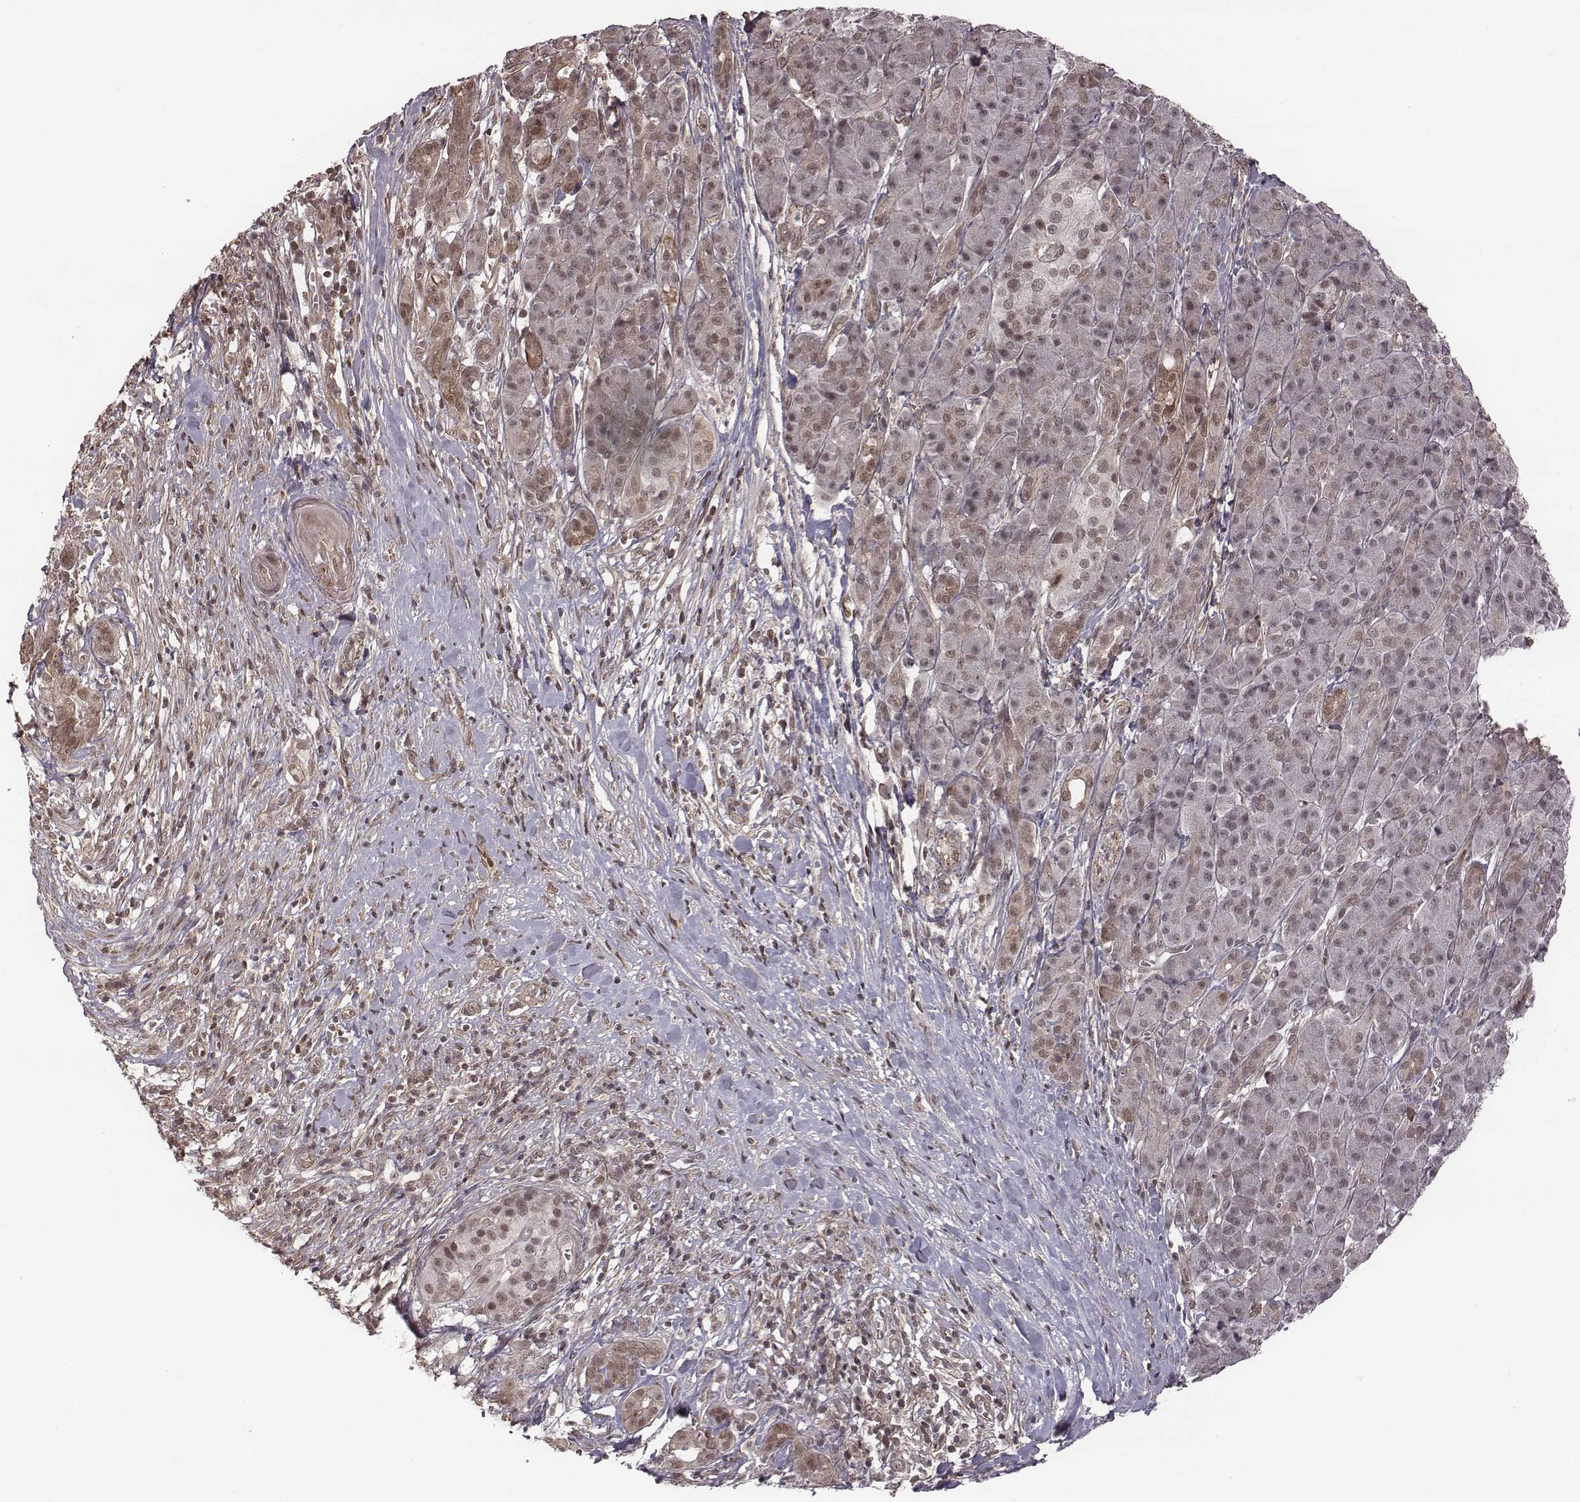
{"staining": {"intensity": "weak", "quantity": "25%-75%", "location": "cytoplasmic/membranous,nuclear"}, "tissue": "pancreatic cancer", "cell_type": "Tumor cells", "image_type": "cancer", "snomed": [{"axis": "morphology", "description": "Adenocarcinoma, NOS"}, {"axis": "topography", "description": "Pancreas"}], "caption": "The immunohistochemical stain labels weak cytoplasmic/membranous and nuclear positivity in tumor cells of pancreatic cancer tissue.", "gene": "RPL3", "patient": {"sex": "male", "age": 61}}